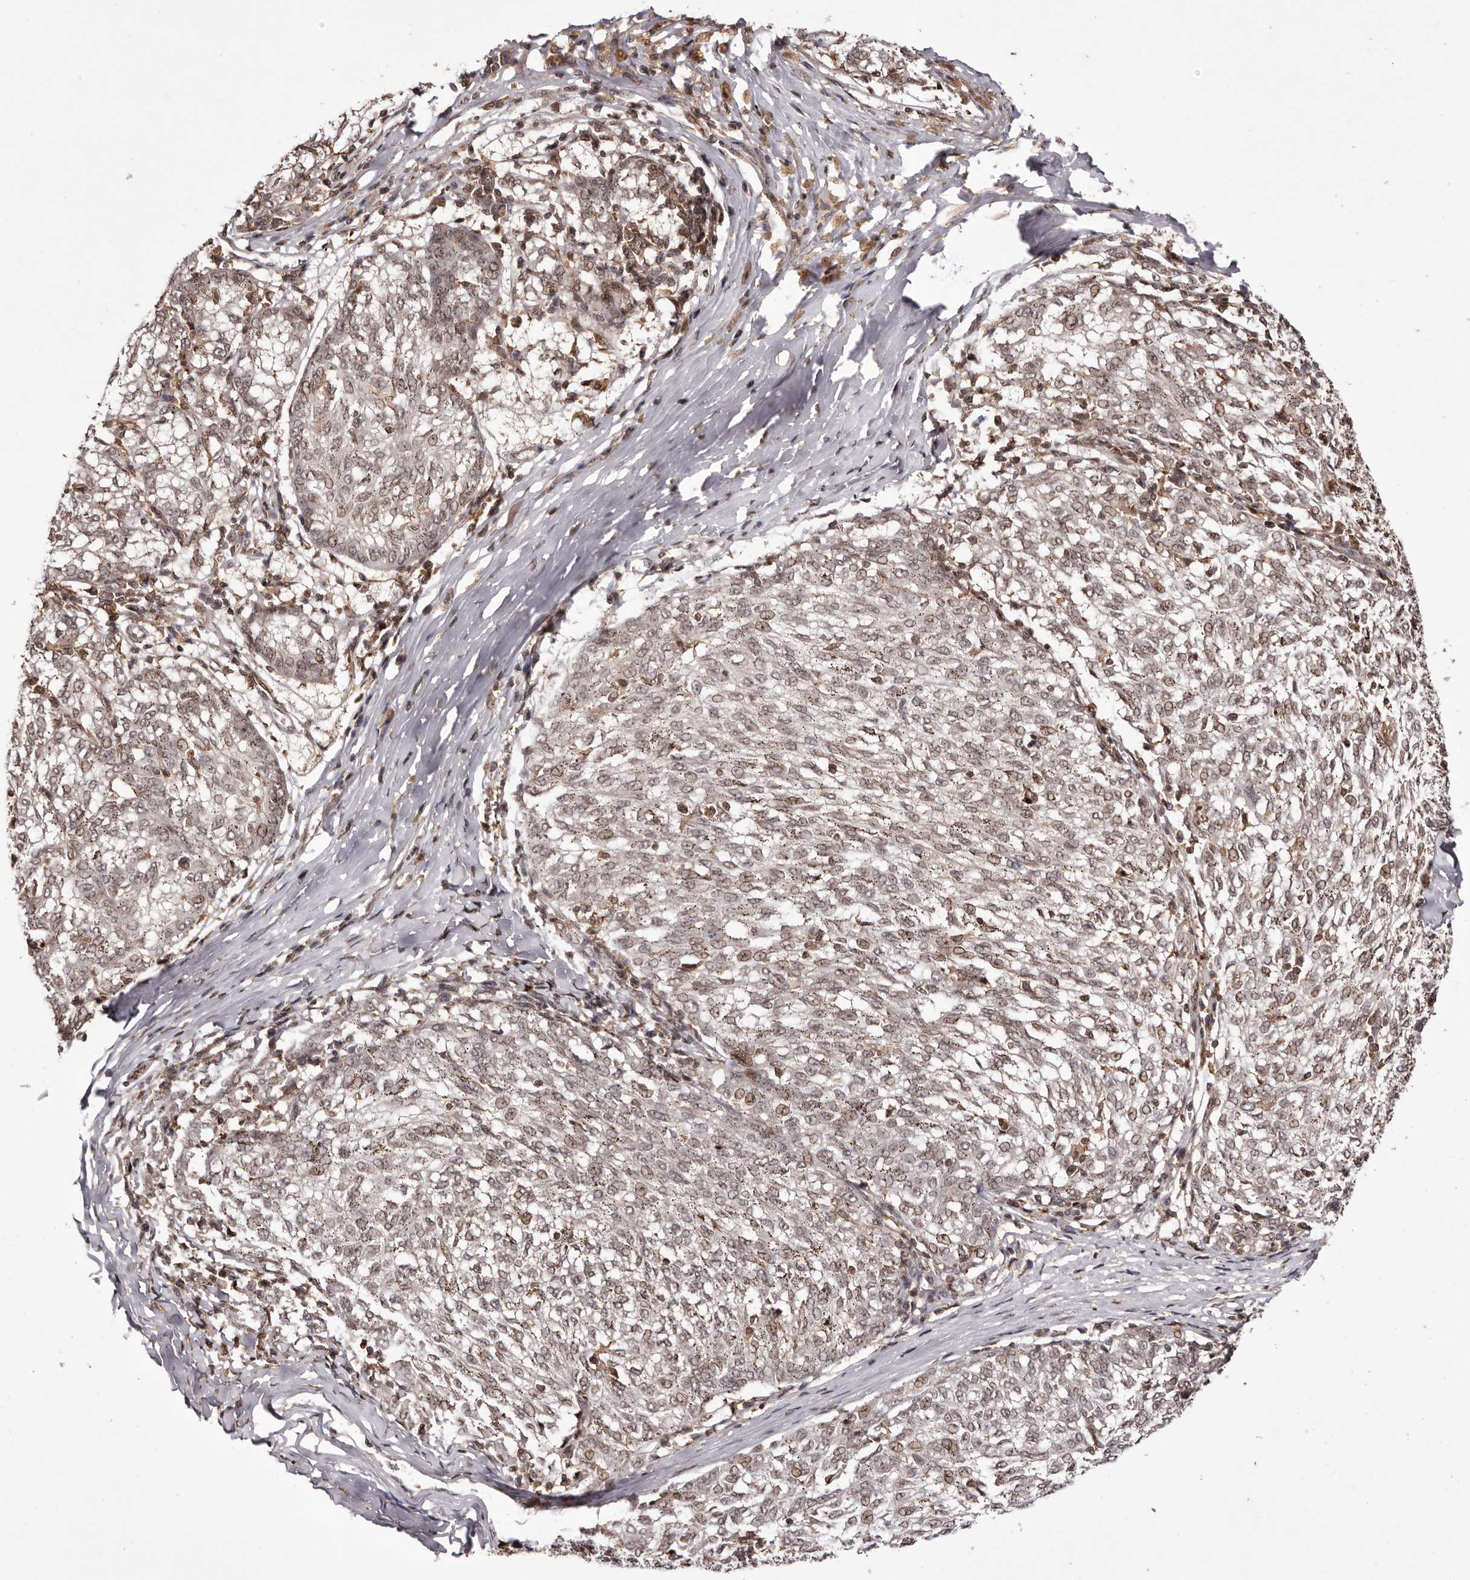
{"staining": {"intensity": "weak", "quantity": "25%-75%", "location": "cytoplasmic/membranous,nuclear"}, "tissue": "melanoma", "cell_type": "Tumor cells", "image_type": "cancer", "snomed": [{"axis": "morphology", "description": "Malignant melanoma, NOS"}, {"axis": "topography", "description": "Skin"}], "caption": "IHC micrograph of neoplastic tissue: human melanoma stained using immunohistochemistry demonstrates low levels of weak protein expression localized specifically in the cytoplasmic/membranous and nuclear of tumor cells, appearing as a cytoplasmic/membranous and nuclear brown color.", "gene": "FBXO5", "patient": {"sex": "female", "age": 72}}